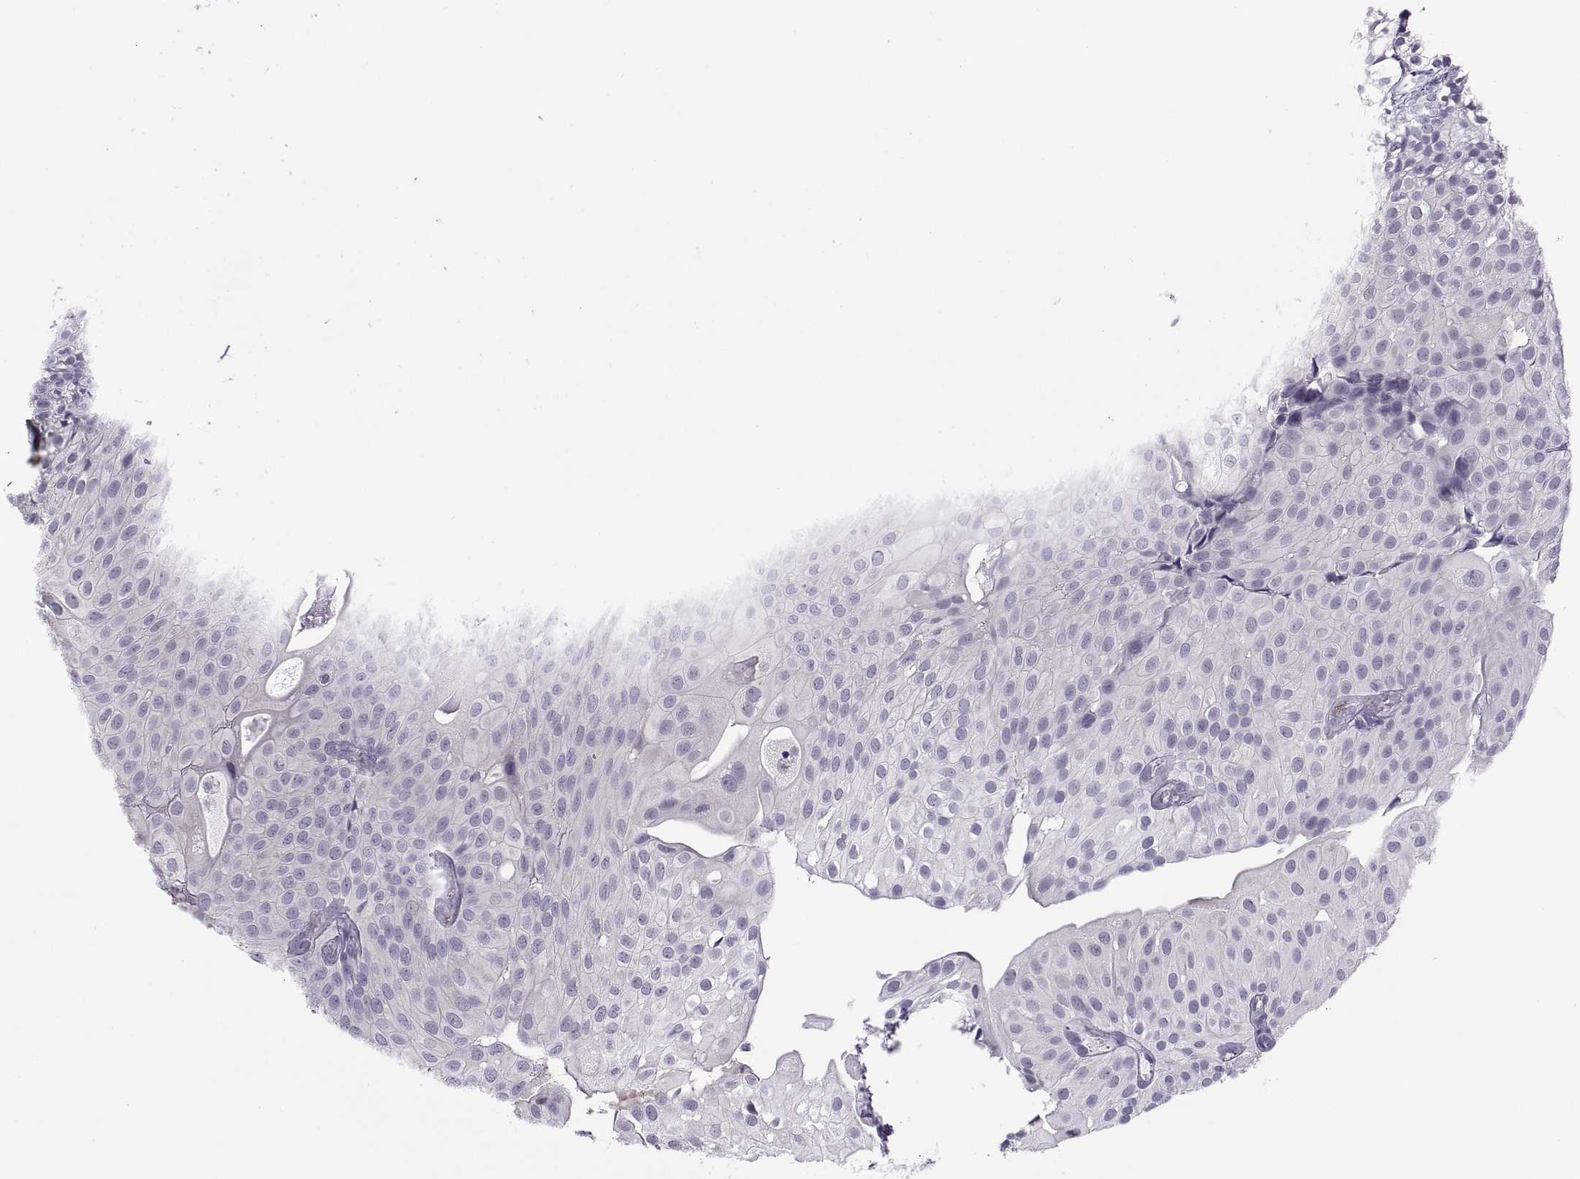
{"staining": {"intensity": "negative", "quantity": "none", "location": "none"}, "tissue": "urothelial cancer", "cell_type": "Tumor cells", "image_type": "cancer", "snomed": [{"axis": "morphology", "description": "Urothelial carcinoma, Low grade"}, {"axis": "topography", "description": "Urinary bladder"}], "caption": "This is an immunohistochemistry (IHC) micrograph of human low-grade urothelial carcinoma. There is no staining in tumor cells.", "gene": "TTC21A", "patient": {"sex": "male", "age": 72}}